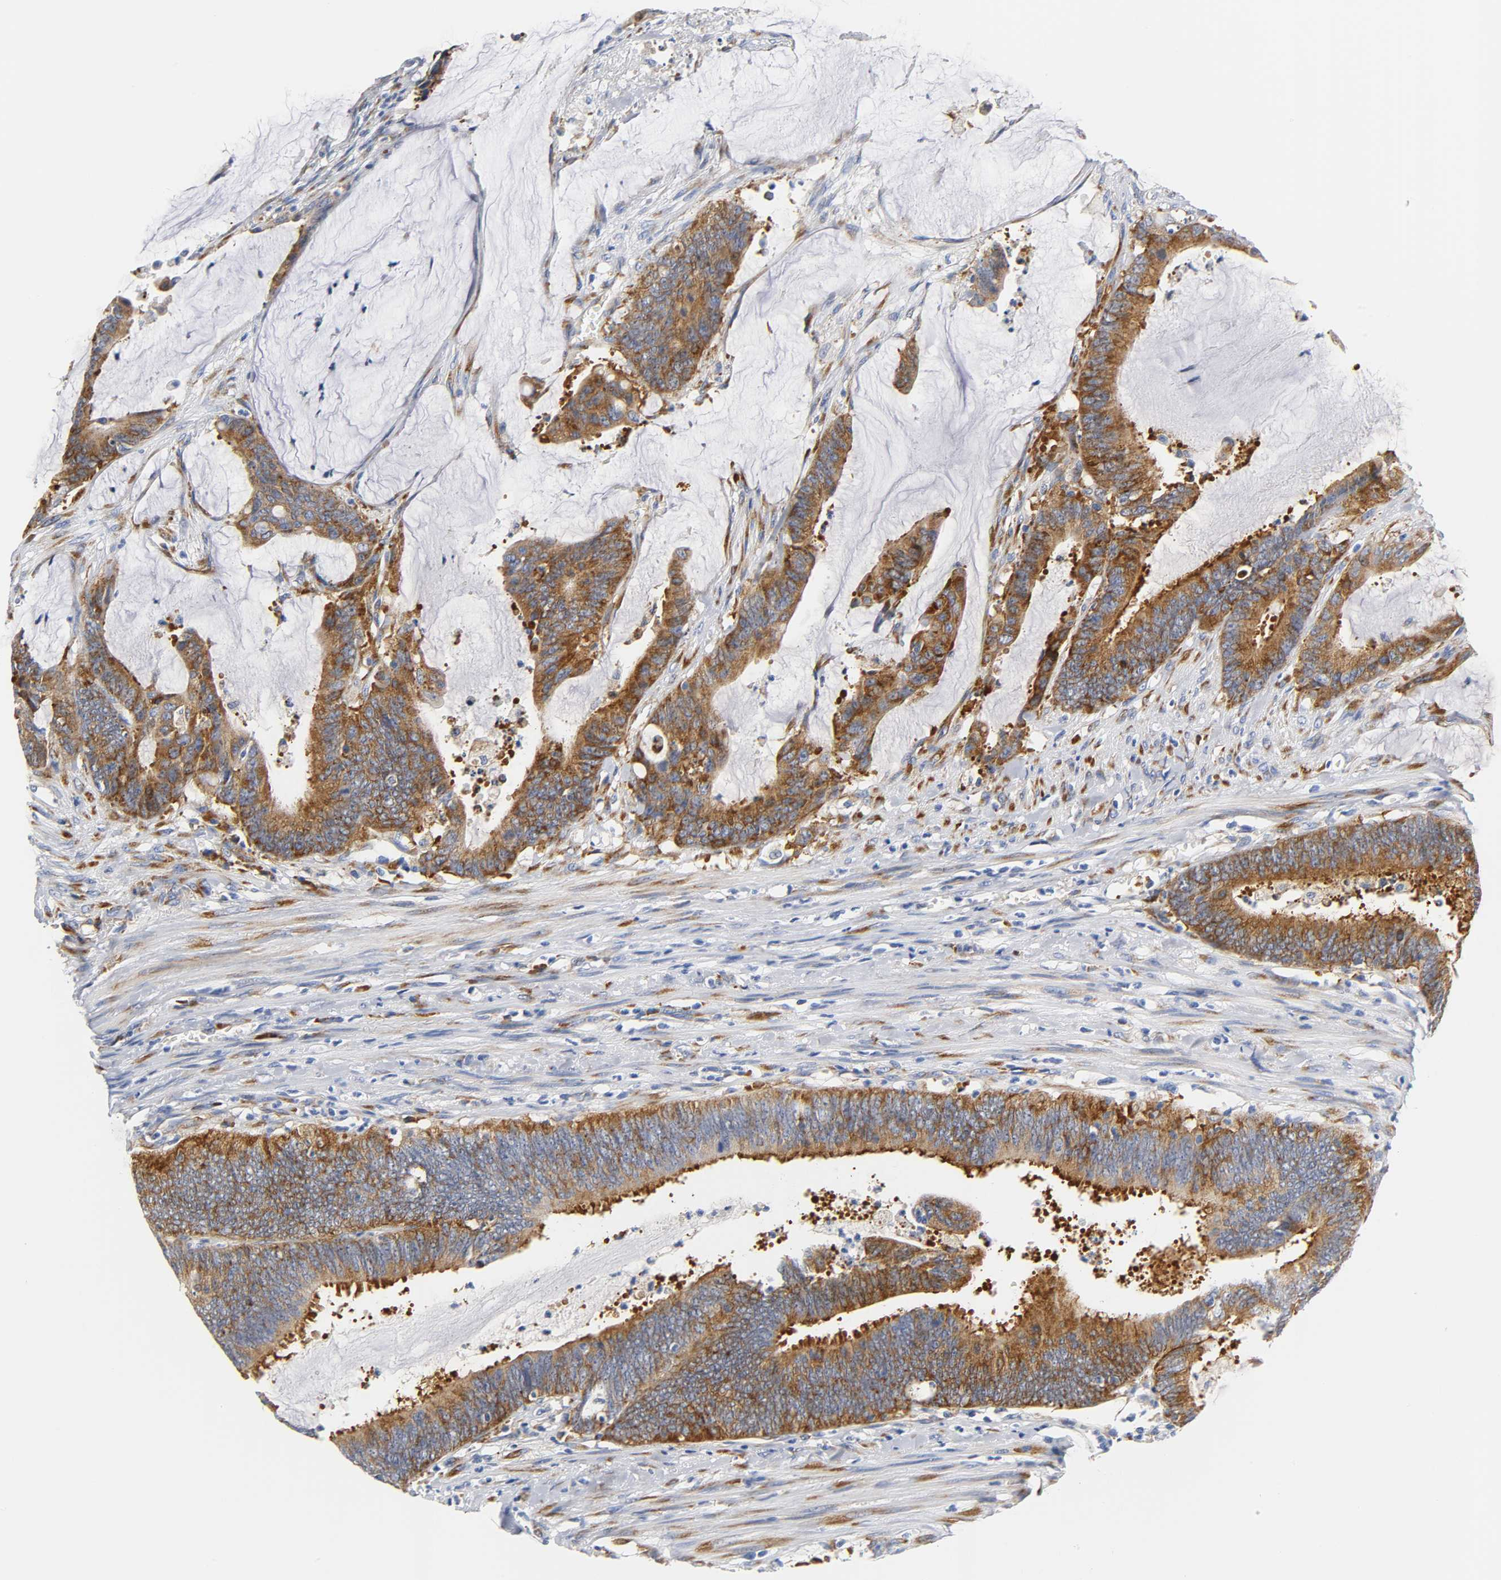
{"staining": {"intensity": "strong", "quantity": ">75%", "location": "cytoplasmic/membranous"}, "tissue": "colorectal cancer", "cell_type": "Tumor cells", "image_type": "cancer", "snomed": [{"axis": "morphology", "description": "Adenocarcinoma, NOS"}, {"axis": "topography", "description": "Rectum"}], "caption": "The photomicrograph shows a brown stain indicating the presence of a protein in the cytoplasmic/membranous of tumor cells in colorectal cancer. (brown staining indicates protein expression, while blue staining denotes nuclei).", "gene": "REL", "patient": {"sex": "female", "age": 66}}